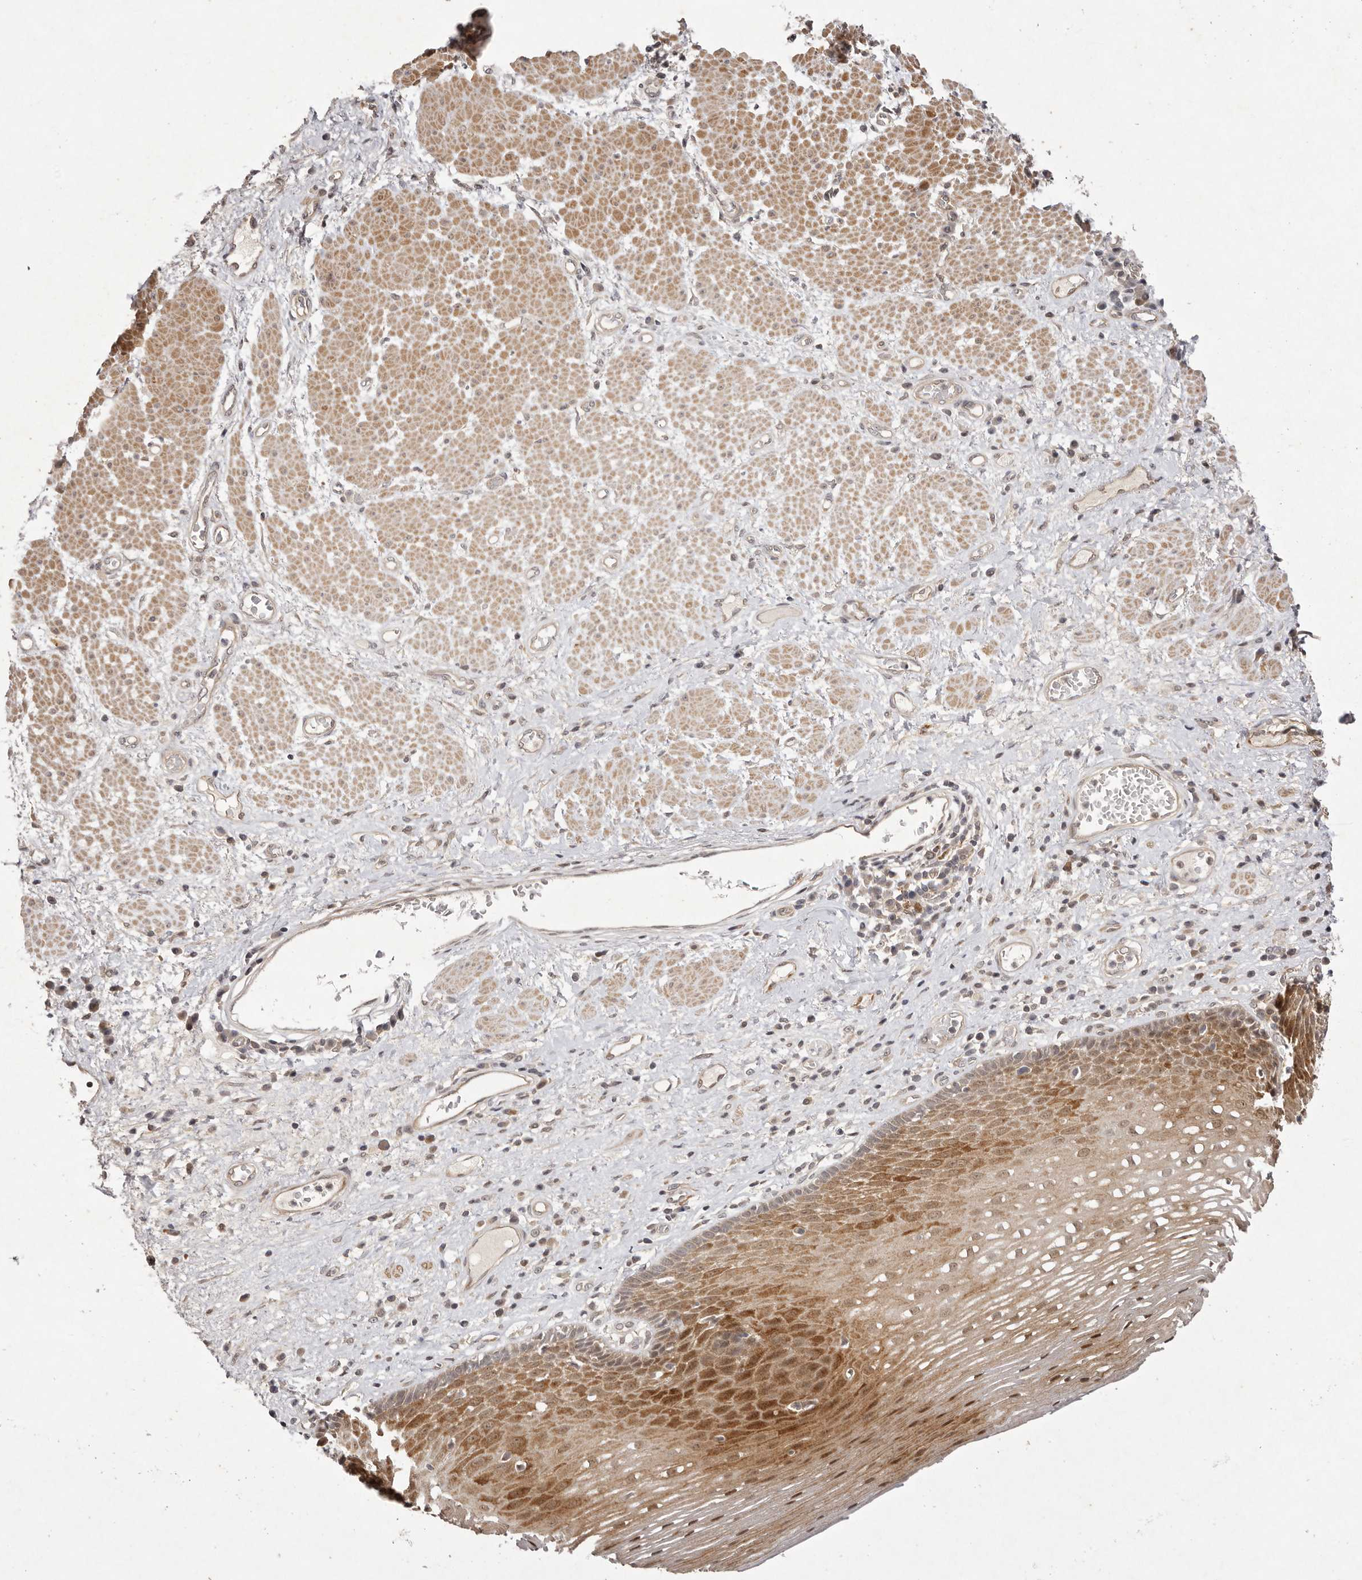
{"staining": {"intensity": "moderate", "quantity": ">75%", "location": "cytoplasmic/membranous,nuclear"}, "tissue": "esophagus", "cell_type": "Squamous epithelial cells", "image_type": "normal", "snomed": [{"axis": "morphology", "description": "Normal tissue, NOS"}, {"axis": "morphology", "description": "Adenocarcinoma, NOS"}, {"axis": "topography", "description": "Esophagus"}], "caption": "Immunohistochemistry (IHC) of benign human esophagus demonstrates medium levels of moderate cytoplasmic/membranous,nuclear positivity in about >75% of squamous epithelial cells.", "gene": "BUD31", "patient": {"sex": "male", "age": 62}}